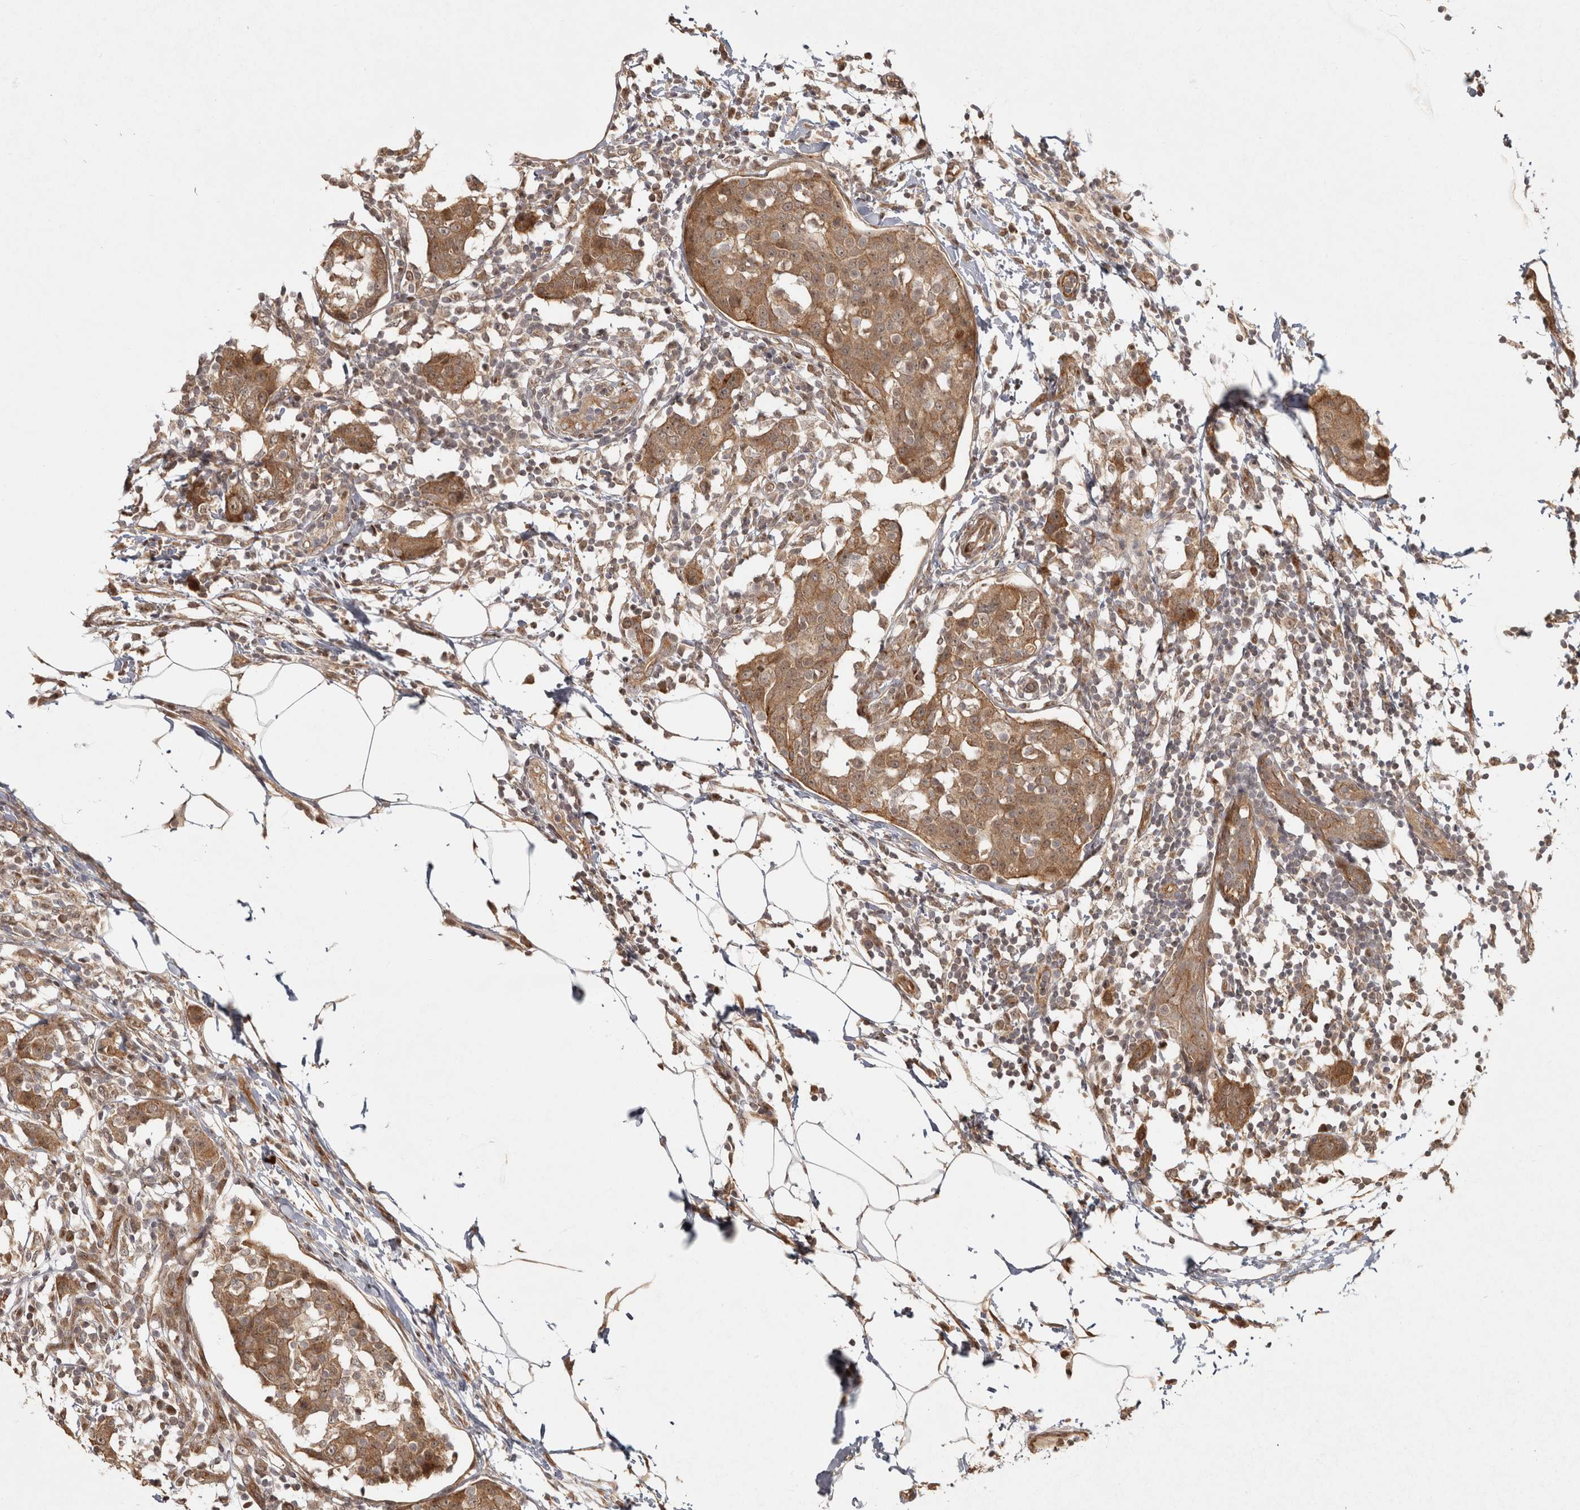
{"staining": {"intensity": "moderate", "quantity": ">75%", "location": "cytoplasmic/membranous"}, "tissue": "breast cancer", "cell_type": "Tumor cells", "image_type": "cancer", "snomed": [{"axis": "morphology", "description": "Normal tissue, NOS"}, {"axis": "morphology", "description": "Duct carcinoma"}, {"axis": "topography", "description": "Breast"}], "caption": "Immunohistochemical staining of human breast cancer displays medium levels of moderate cytoplasmic/membranous staining in about >75% of tumor cells. (DAB = brown stain, brightfield microscopy at high magnification).", "gene": "CAMSAP2", "patient": {"sex": "female", "age": 37}}